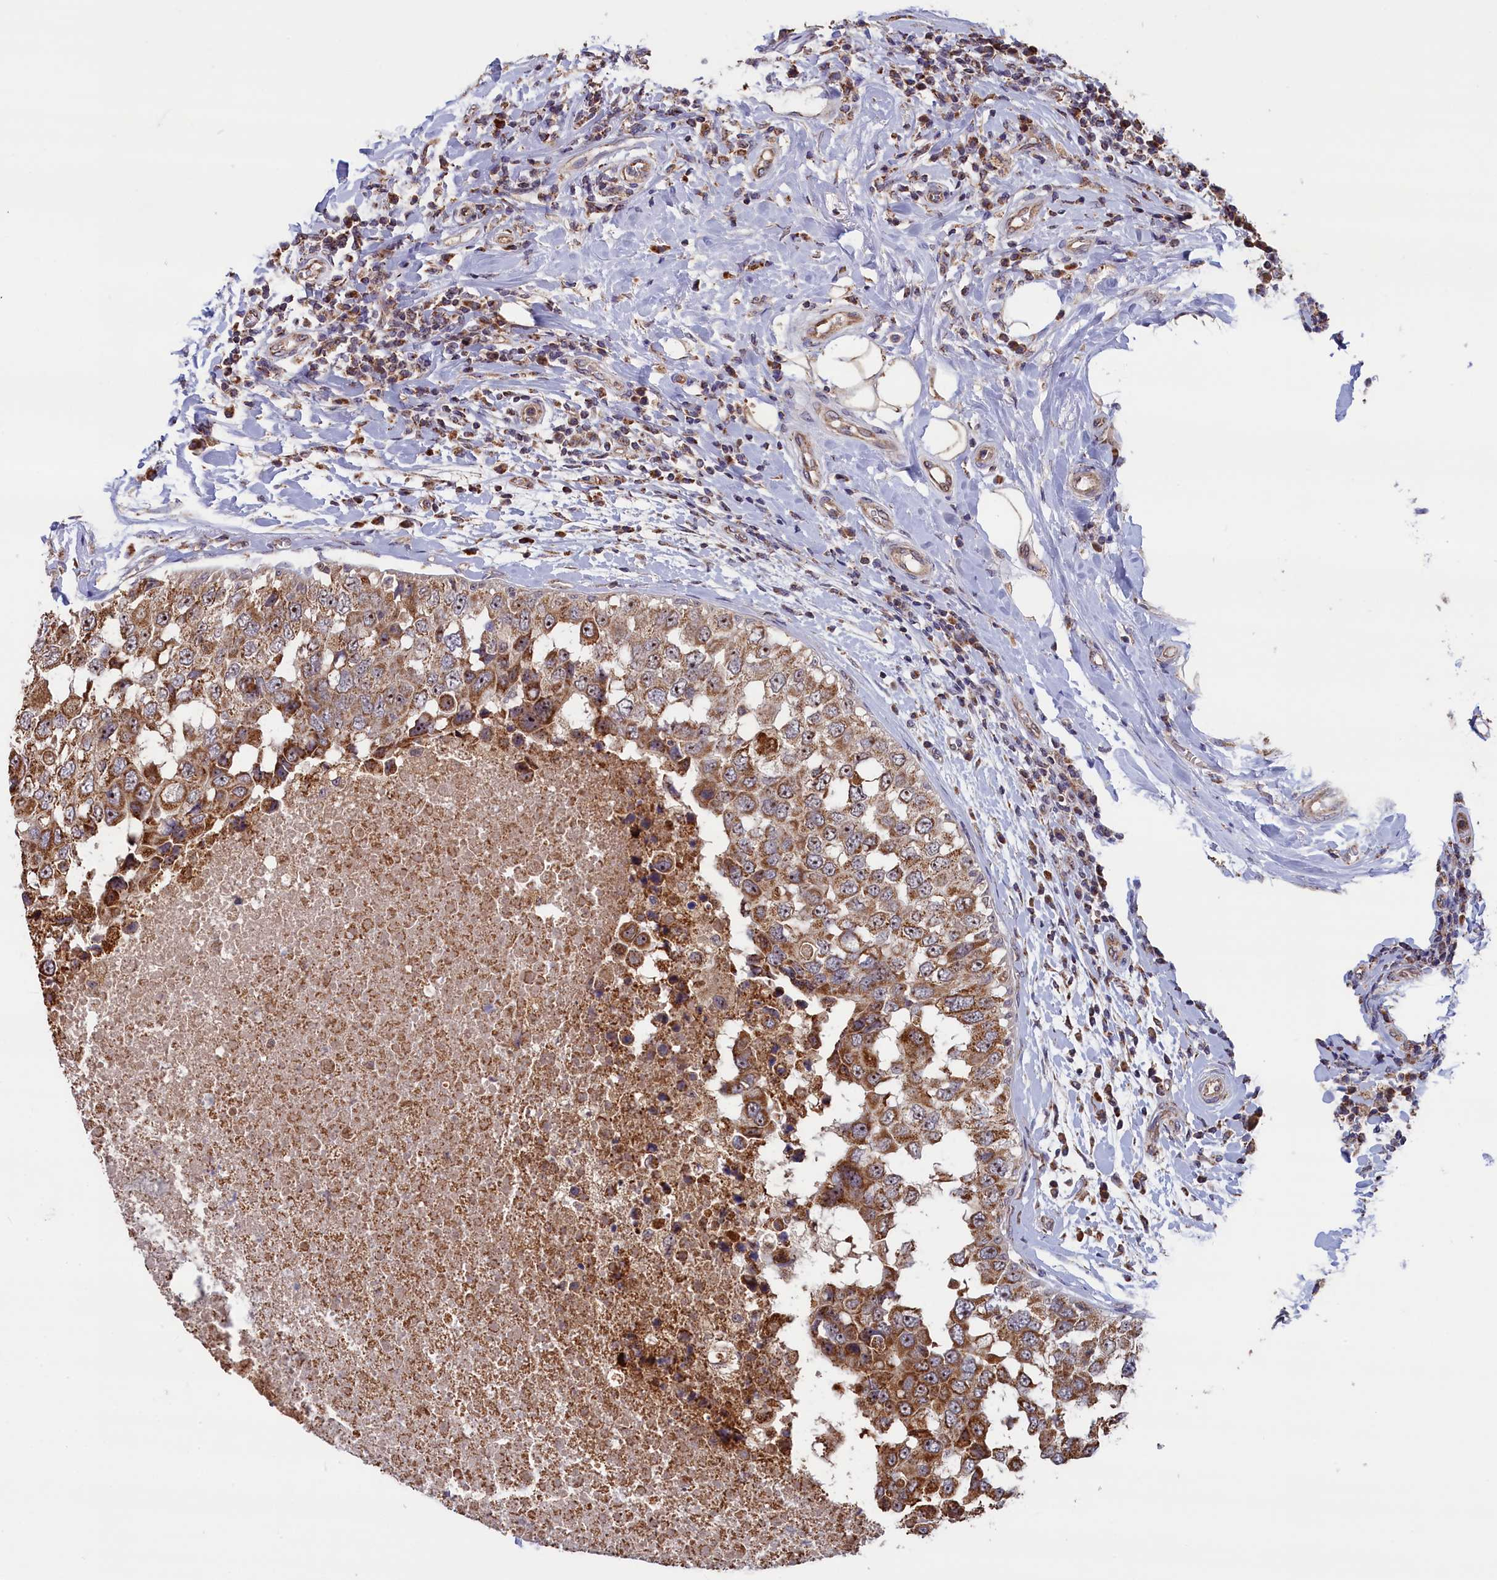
{"staining": {"intensity": "moderate", "quantity": ">75%", "location": "cytoplasmic/membranous,nuclear"}, "tissue": "breast cancer", "cell_type": "Tumor cells", "image_type": "cancer", "snomed": [{"axis": "morphology", "description": "Duct carcinoma"}, {"axis": "topography", "description": "Breast"}], "caption": "Immunohistochemical staining of invasive ductal carcinoma (breast) exhibits medium levels of moderate cytoplasmic/membranous and nuclear positivity in about >75% of tumor cells.", "gene": "ZNF816", "patient": {"sex": "female", "age": 27}}